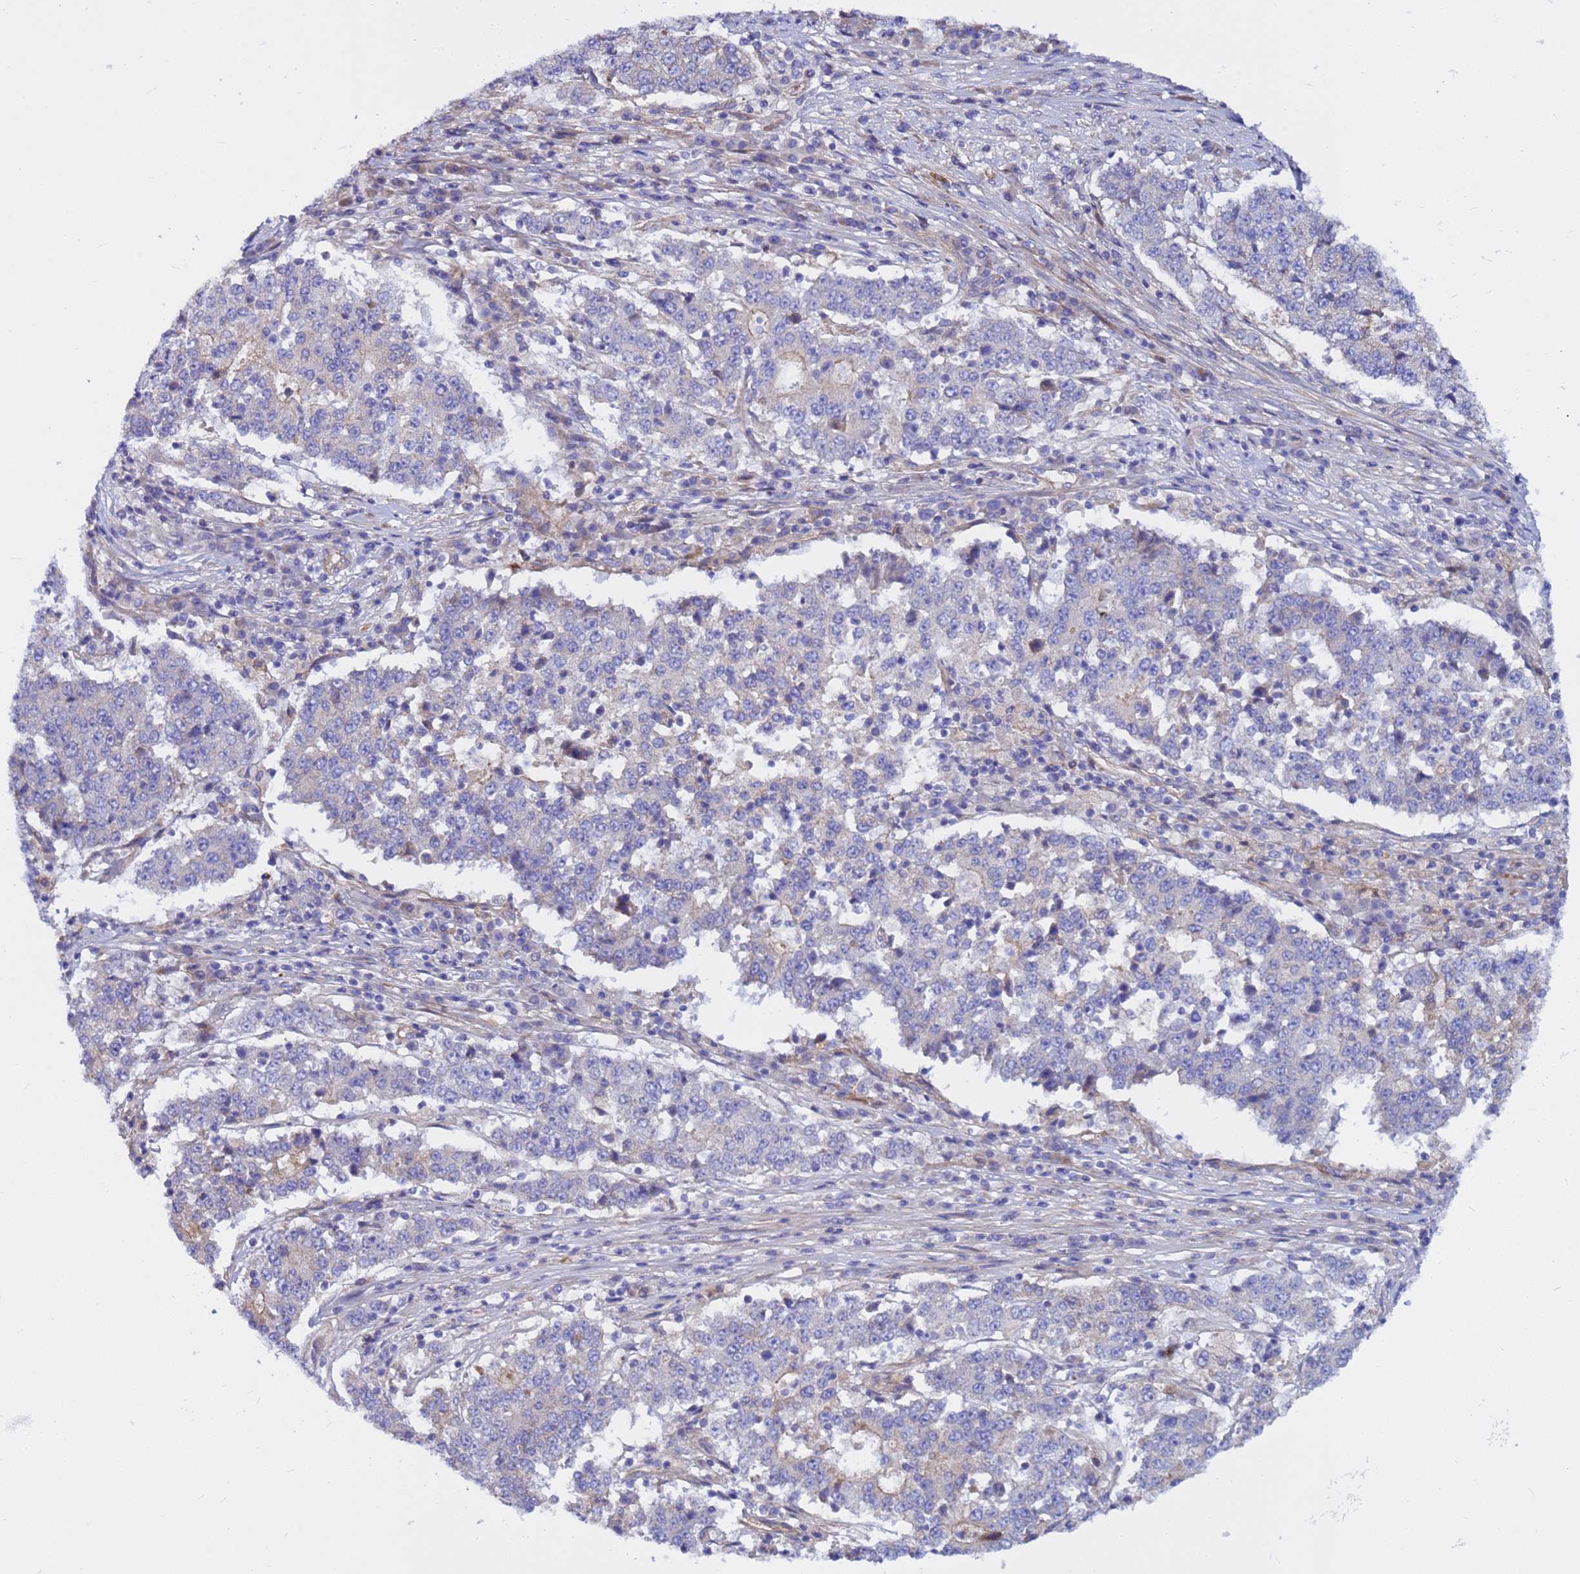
{"staining": {"intensity": "negative", "quantity": "none", "location": "none"}, "tissue": "stomach cancer", "cell_type": "Tumor cells", "image_type": "cancer", "snomed": [{"axis": "morphology", "description": "Adenocarcinoma, NOS"}, {"axis": "topography", "description": "Stomach"}], "caption": "Human stomach cancer (adenocarcinoma) stained for a protein using IHC shows no positivity in tumor cells.", "gene": "CRHBP", "patient": {"sex": "male", "age": 59}}